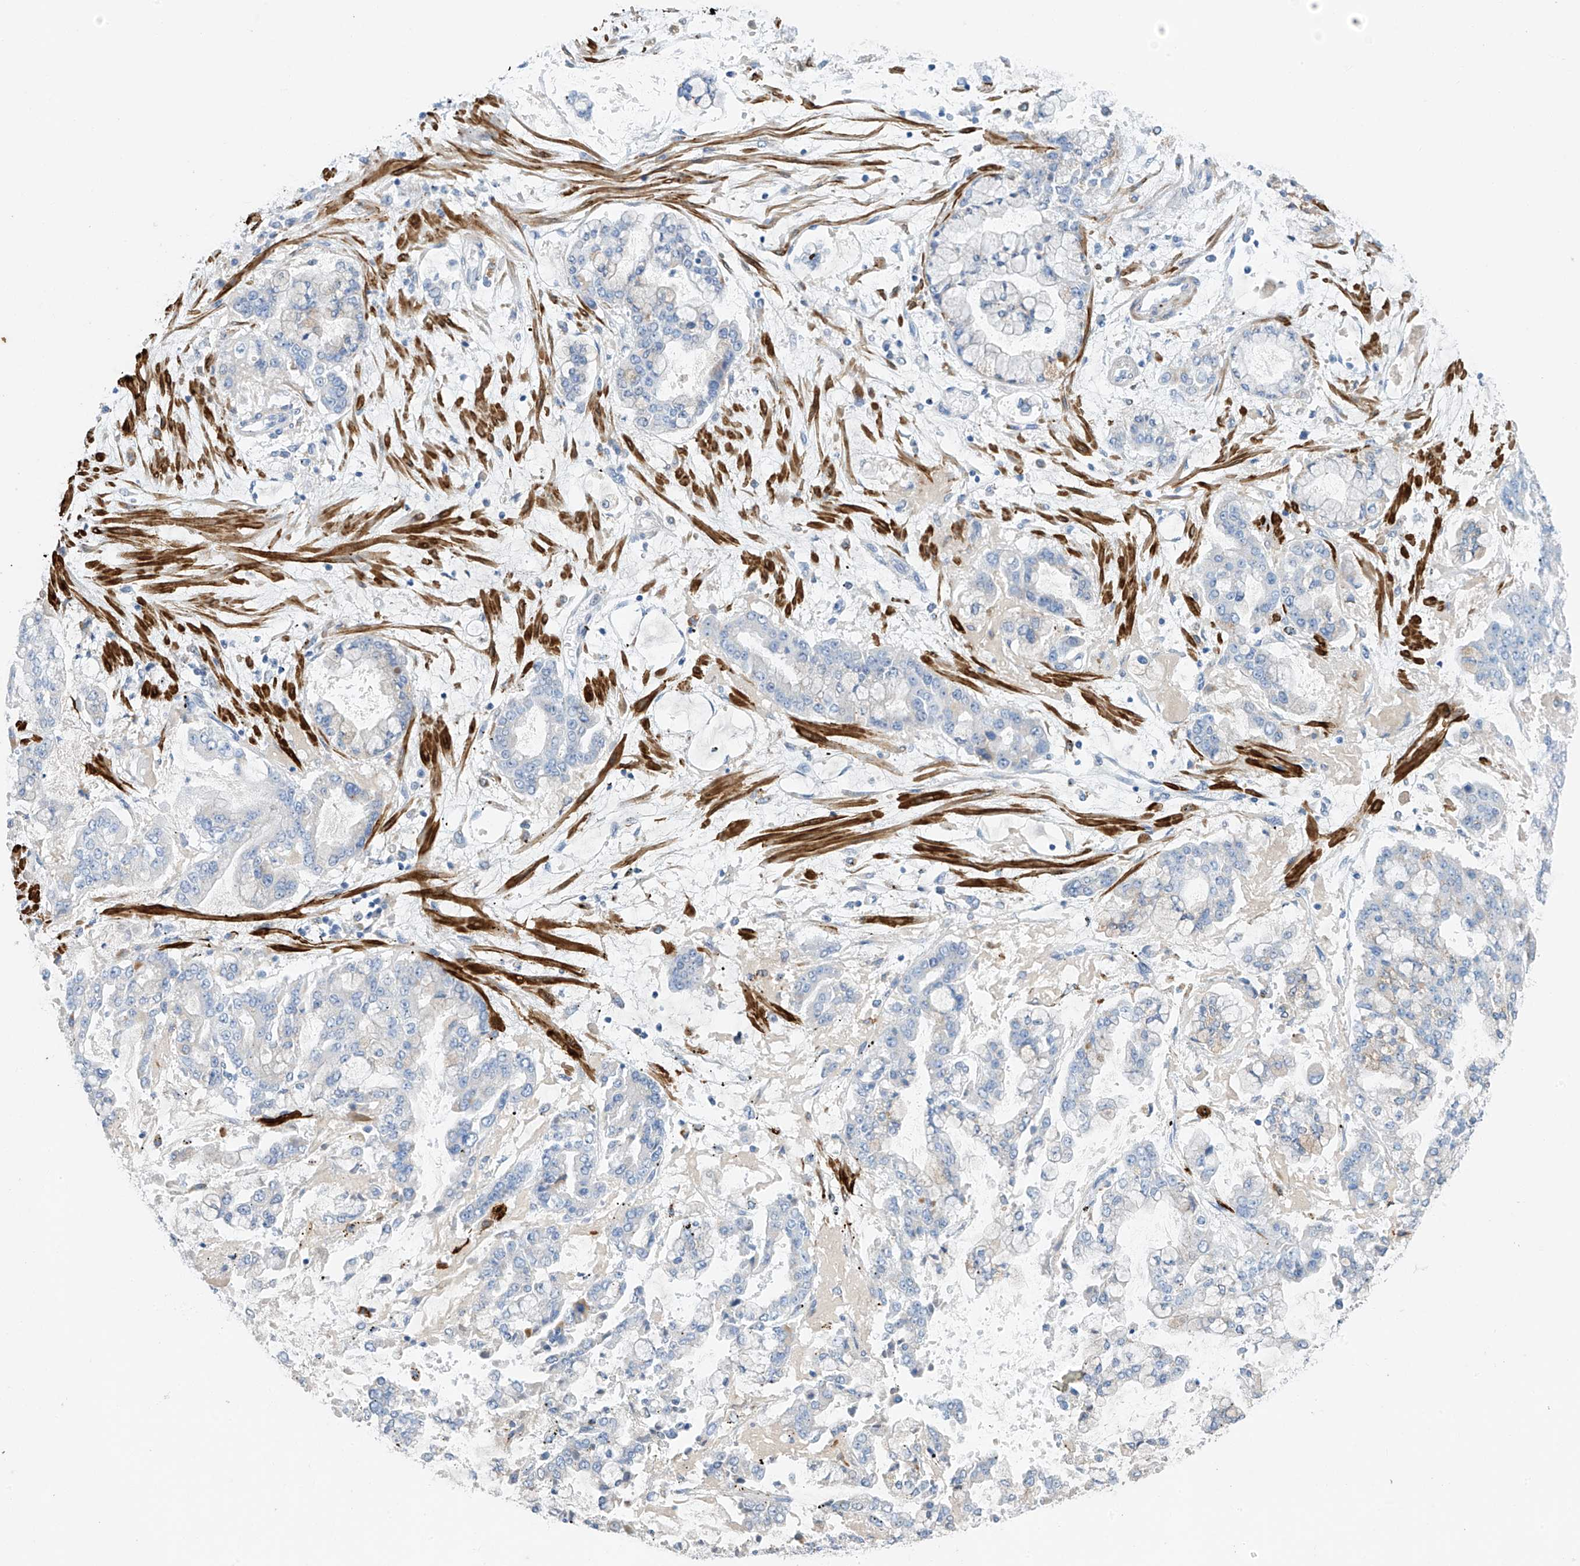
{"staining": {"intensity": "negative", "quantity": "none", "location": "none"}, "tissue": "stomach cancer", "cell_type": "Tumor cells", "image_type": "cancer", "snomed": [{"axis": "morphology", "description": "Normal tissue, NOS"}, {"axis": "morphology", "description": "Adenocarcinoma, NOS"}, {"axis": "topography", "description": "Stomach, upper"}, {"axis": "topography", "description": "Stomach"}], "caption": "Stomach cancer (adenocarcinoma) was stained to show a protein in brown. There is no significant expression in tumor cells. (Stains: DAB IHC with hematoxylin counter stain, Microscopy: brightfield microscopy at high magnification).", "gene": "GLMP", "patient": {"sex": "male", "age": 76}}